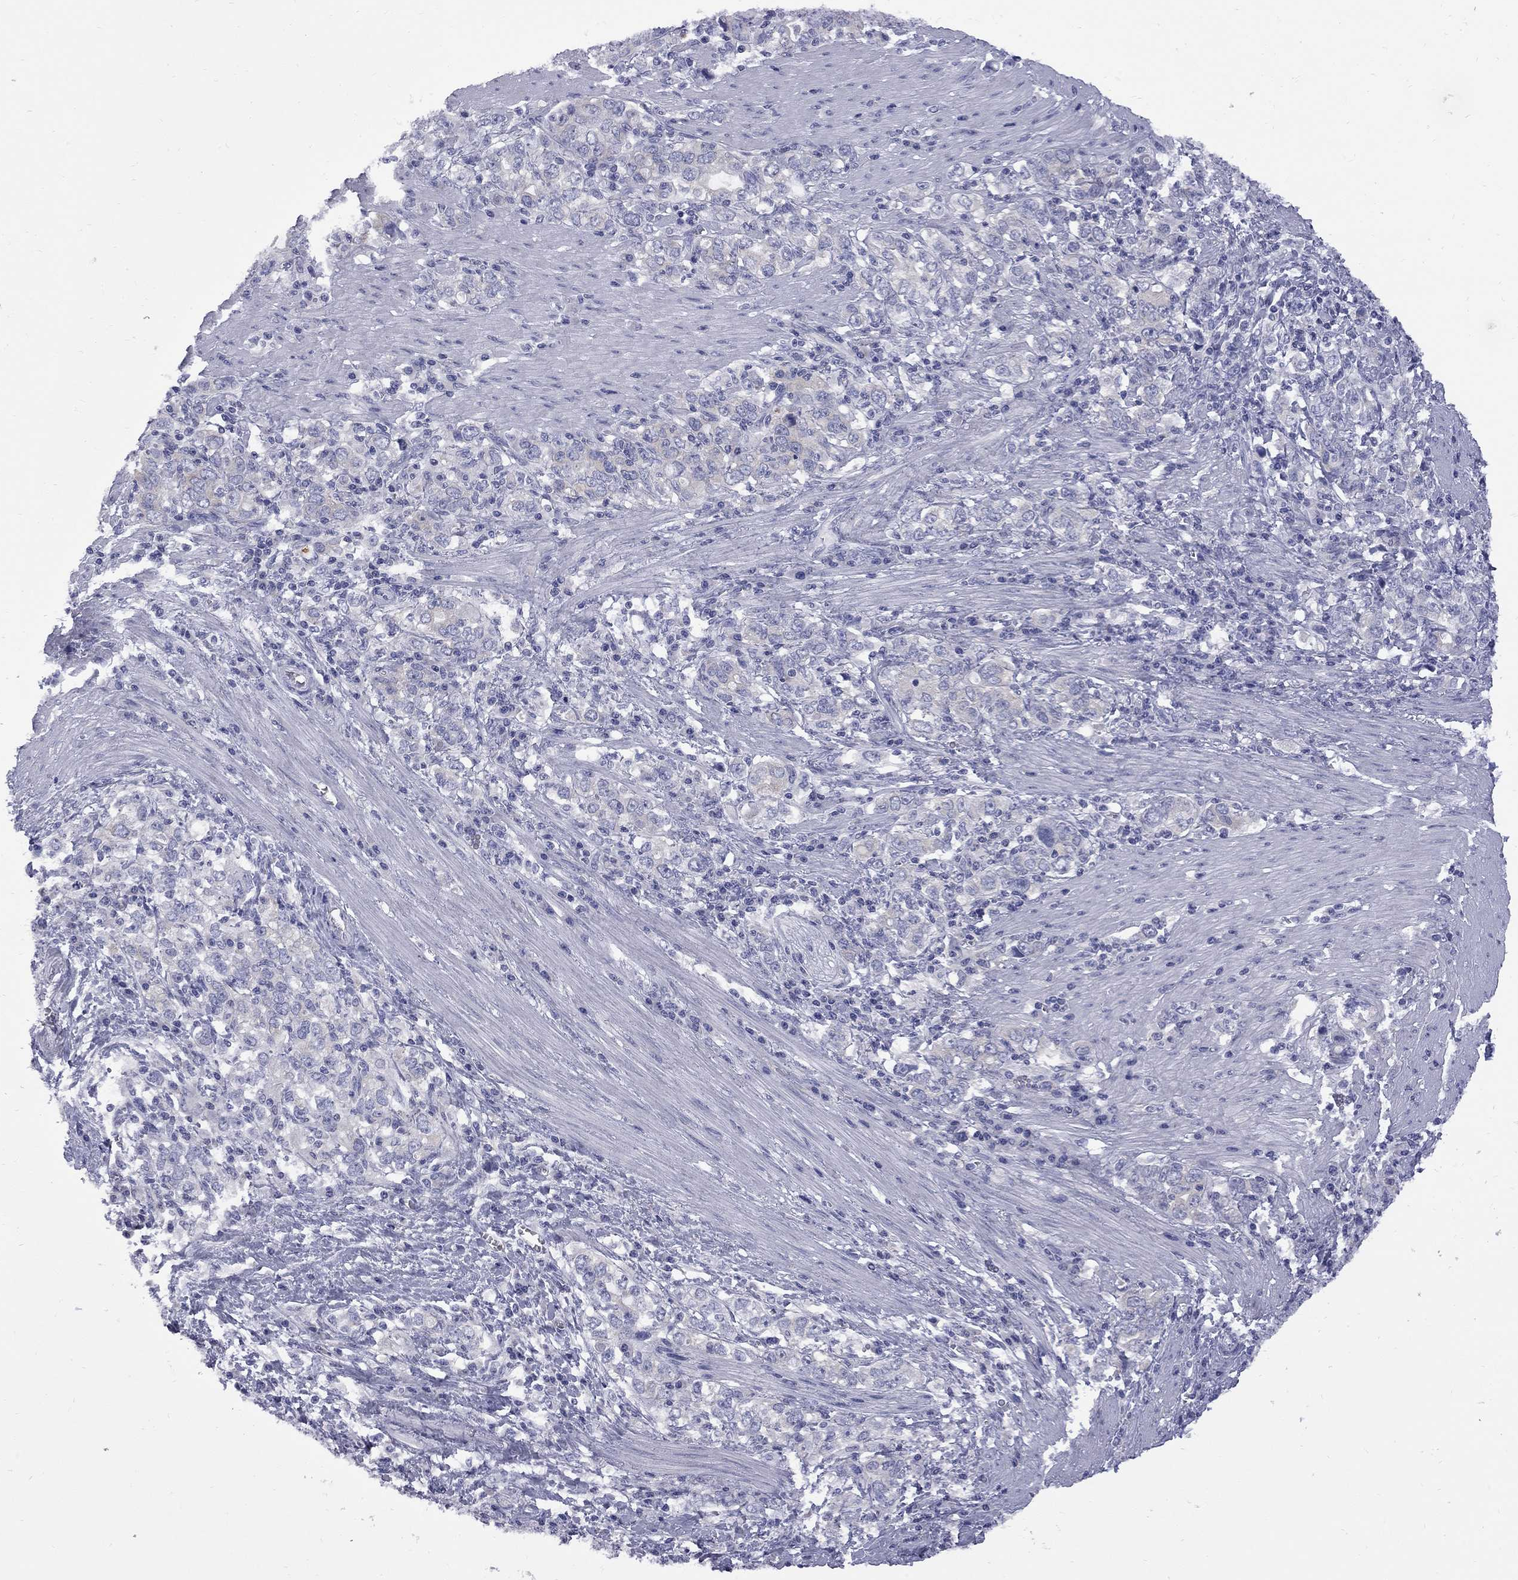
{"staining": {"intensity": "negative", "quantity": "none", "location": "none"}, "tissue": "stomach cancer", "cell_type": "Tumor cells", "image_type": "cancer", "snomed": [{"axis": "morphology", "description": "Adenocarcinoma, NOS"}, {"axis": "topography", "description": "Stomach, lower"}], "caption": "An immunohistochemistry histopathology image of stomach cancer is shown. There is no staining in tumor cells of stomach cancer. The staining was performed using DAB to visualize the protein expression in brown, while the nuclei were stained in blue with hematoxylin (Magnification: 20x).", "gene": "ABCB4", "patient": {"sex": "female", "age": 72}}